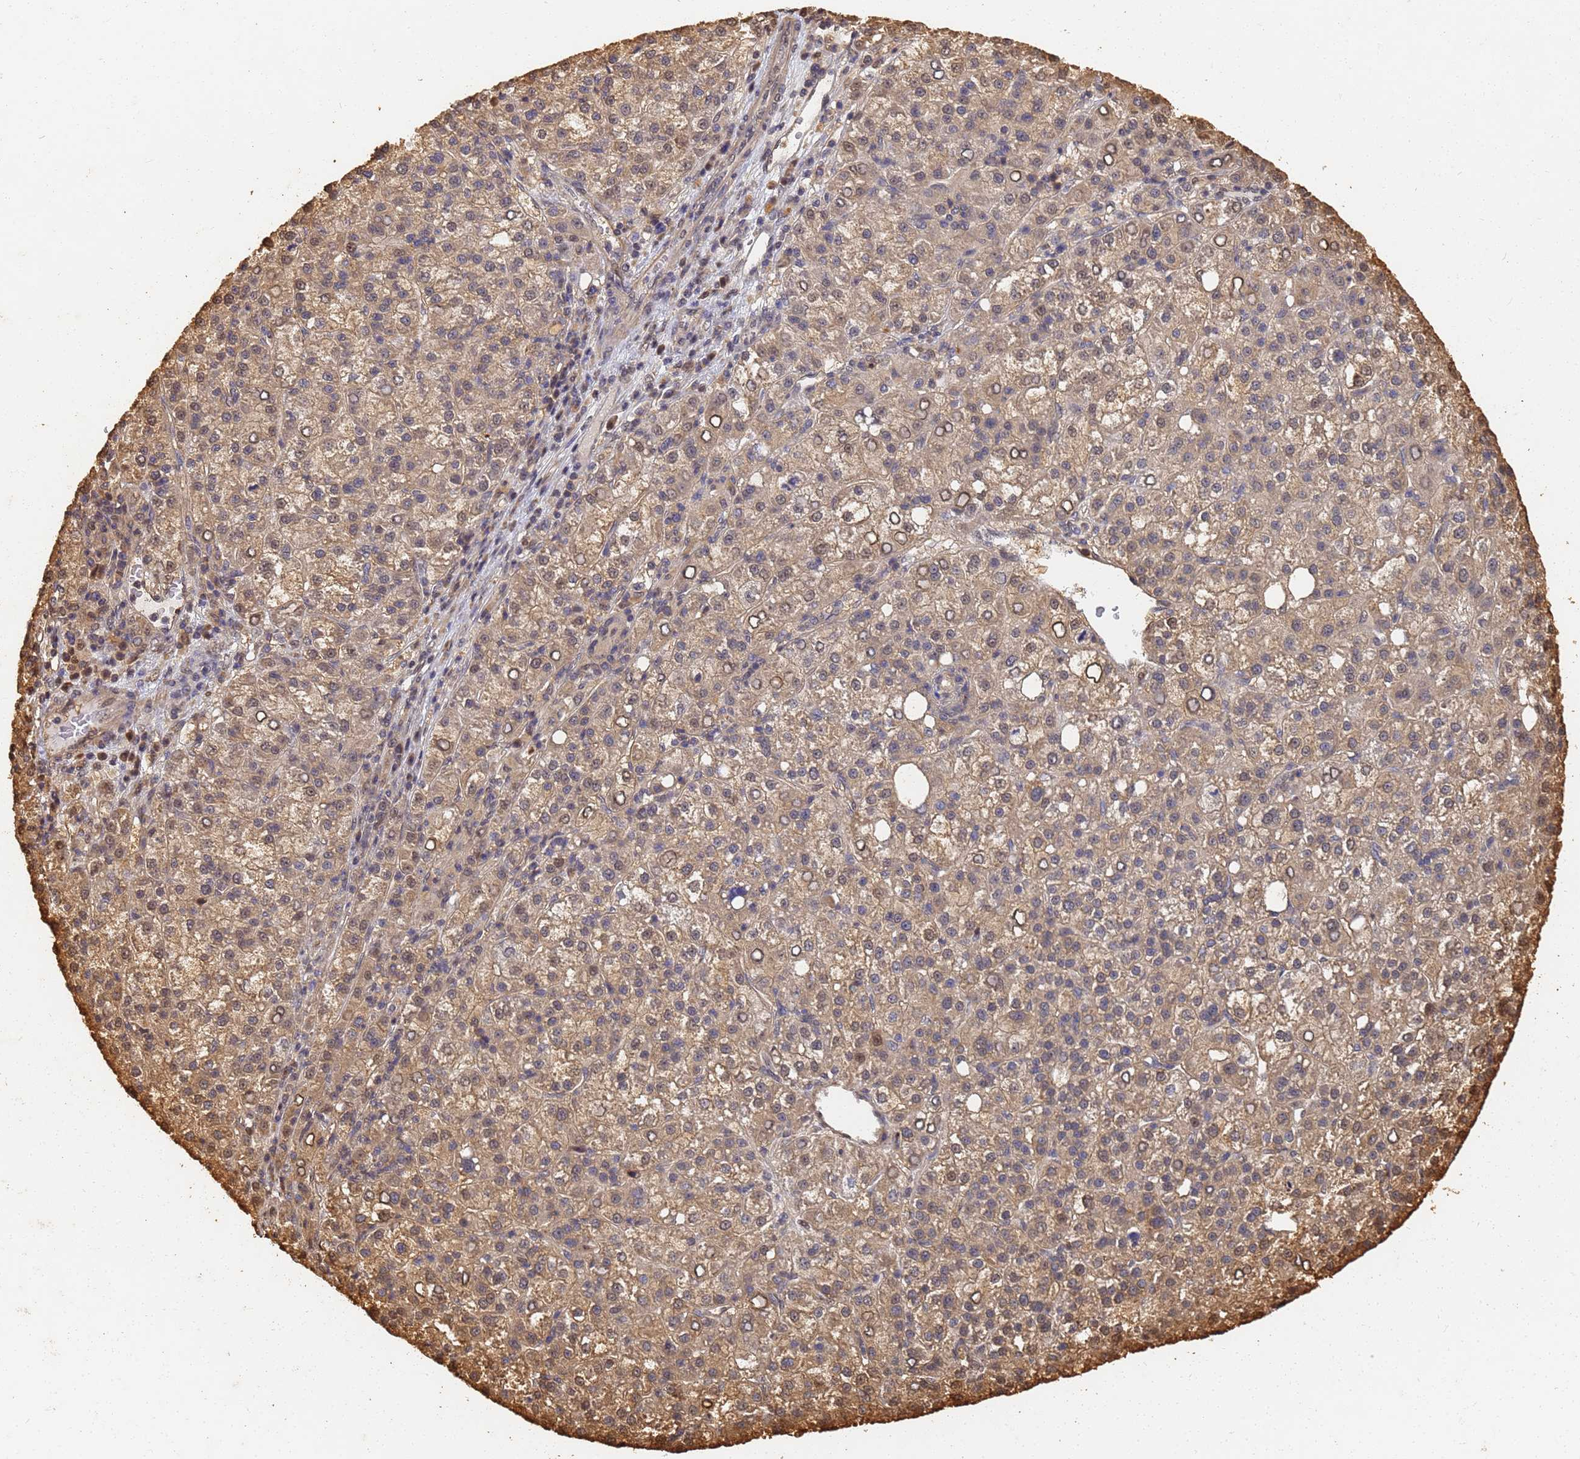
{"staining": {"intensity": "moderate", "quantity": ">75%", "location": "cytoplasmic/membranous,nuclear"}, "tissue": "liver cancer", "cell_type": "Tumor cells", "image_type": "cancer", "snomed": [{"axis": "morphology", "description": "Carcinoma, Hepatocellular, NOS"}, {"axis": "topography", "description": "Liver"}], "caption": "IHC micrograph of human liver hepatocellular carcinoma stained for a protein (brown), which displays medium levels of moderate cytoplasmic/membranous and nuclear positivity in about >75% of tumor cells.", "gene": "JAK2", "patient": {"sex": "female", "age": 58}}